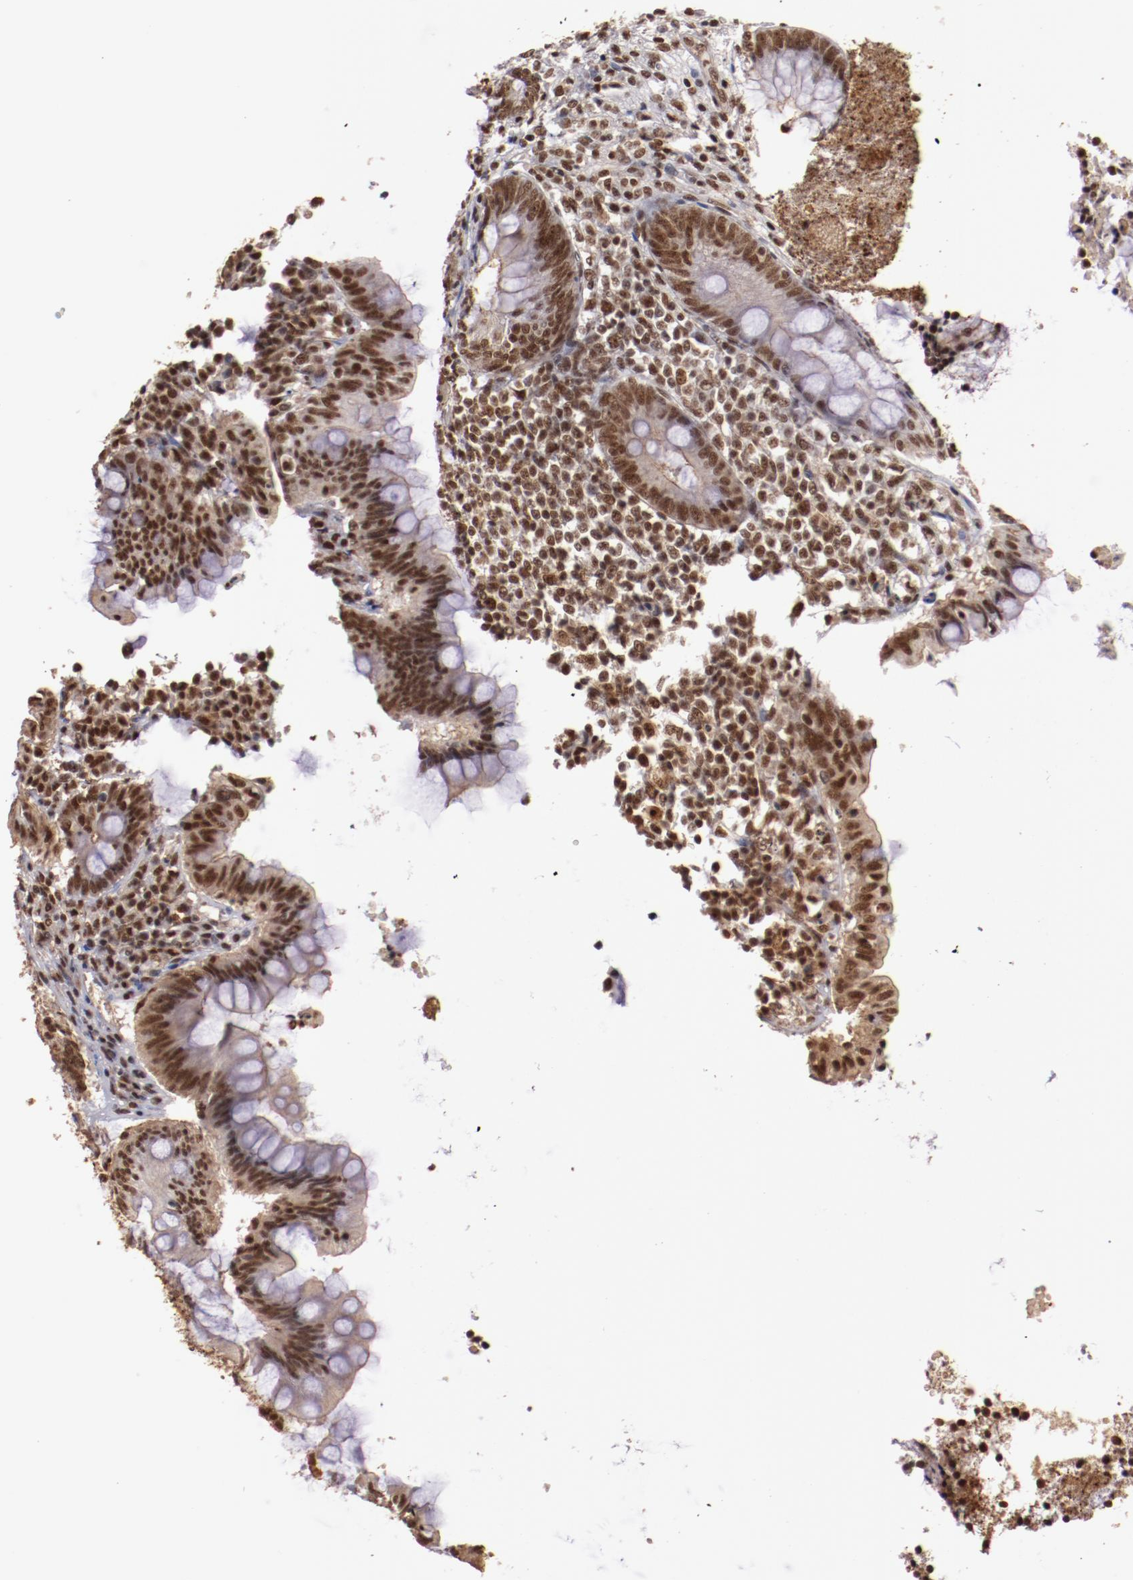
{"staining": {"intensity": "moderate", "quantity": ">75%", "location": "nuclear"}, "tissue": "appendix", "cell_type": "Glandular cells", "image_type": "normal", "snomed": [{"axis": "morphology", "description": "Normal tissue, NOS"}, {"axis": "topography", "description": "Appendix"}], "caption": "IHC of unremarkable appendix demonstrates medium levels of moderate nuclear positivity in approximately >75% of glandular cells. The staining is performed using DAB (3,3'-diaminobenzidine) brown chromogen to label protein expression. The nuclei are counter-stained blue using hematoxylin.", "gene": "STAG2", "patient": {"sex": "female", "age": 66}}